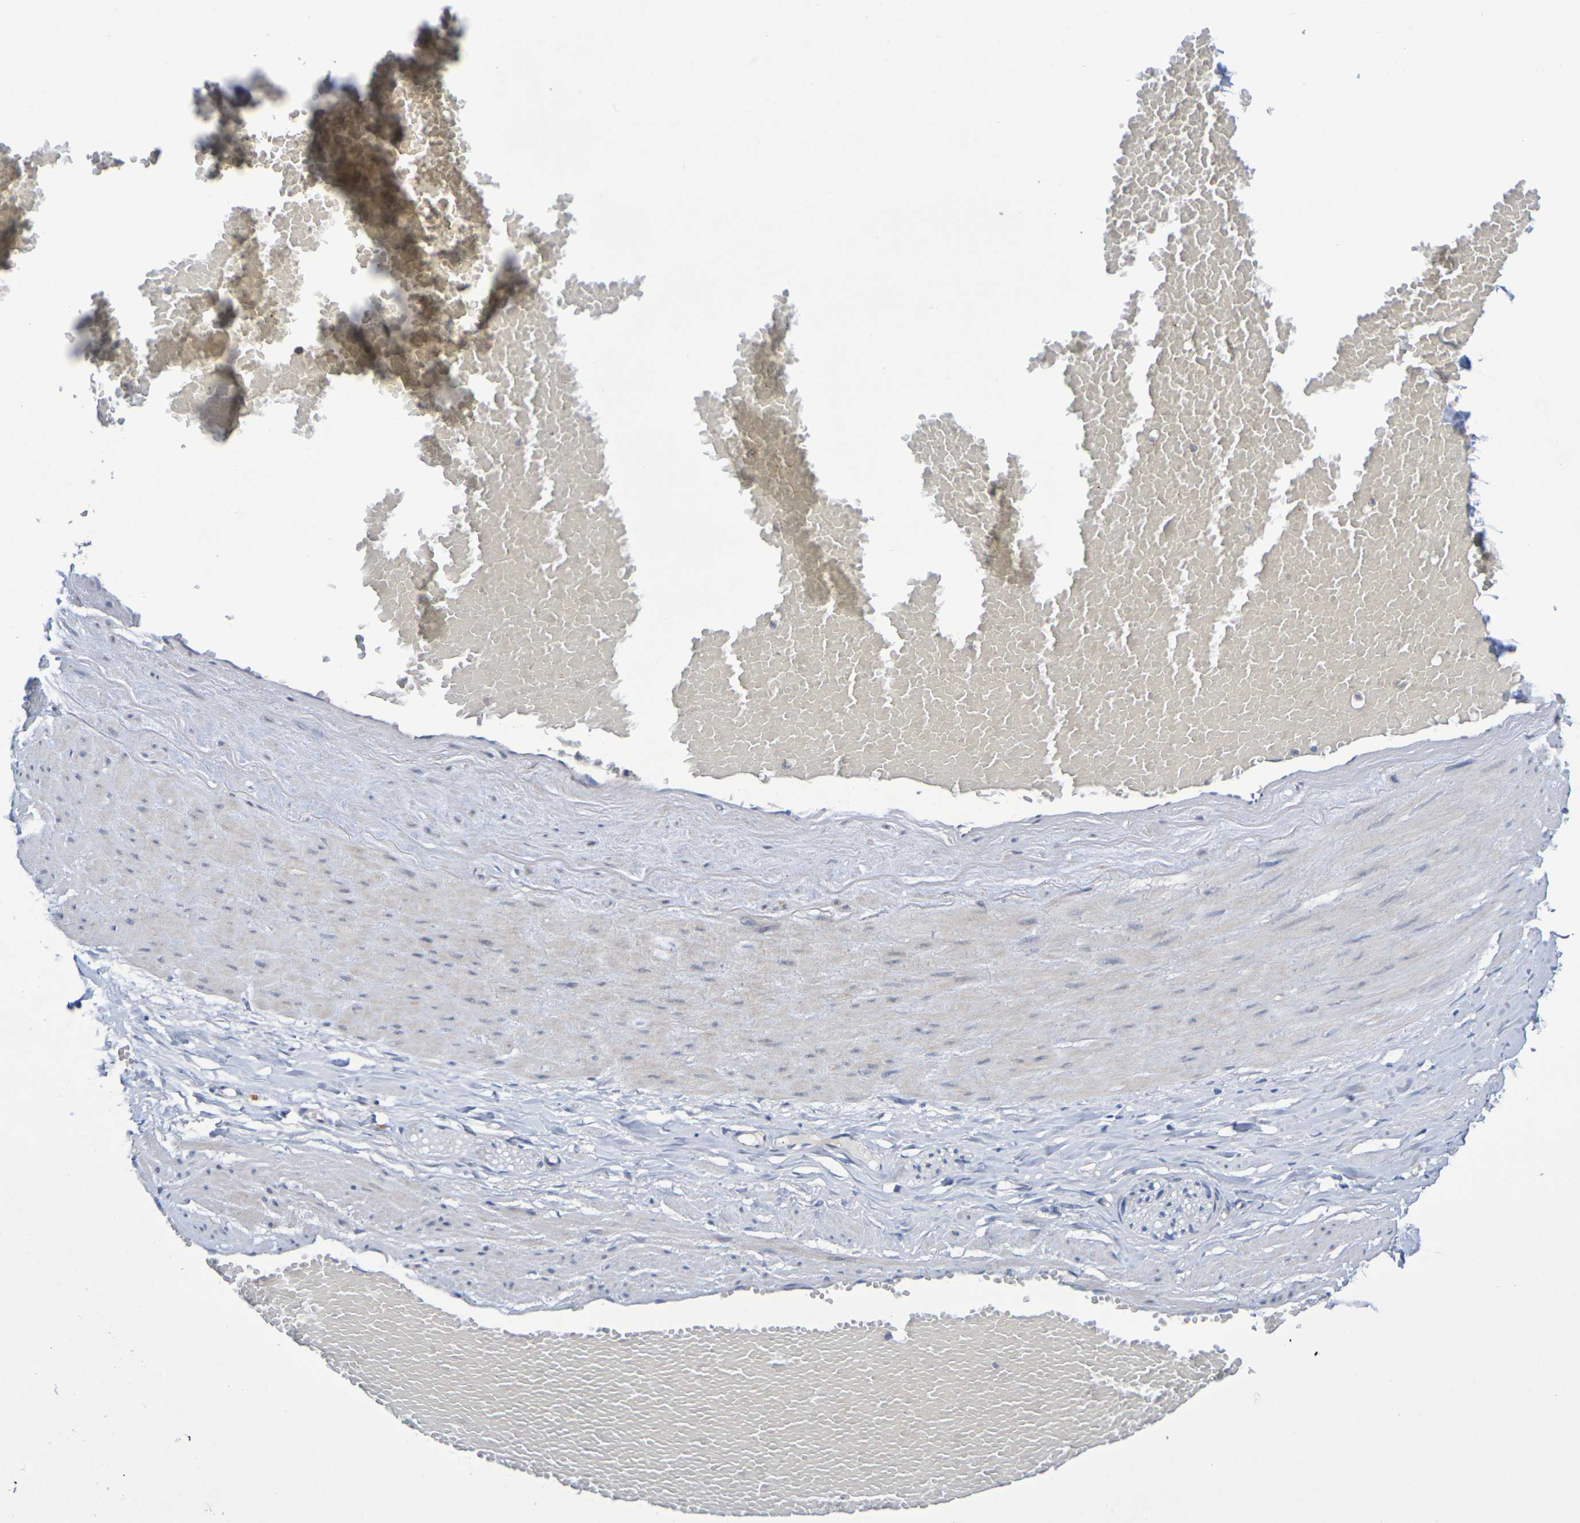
{"staining": {"intensity": "negative", "quantity": "none", "location": "none"}, "tissue": "adipose tissue", "cell_type": "Adipocytes", "image_type": "normal", "snomed": [{"axis": "morphology", "description": "Normal tissue, NOS"}, {"axis": "topography", "description": "Soft tissue"}, {"axis": "topography", "description": "Vascular tissue"}], "caption": "The histopathology image shows no significant staining in adipocytes of adipose tissue.", "gene": "SDC4", "patient": {"sex": "female", "age": 35}}